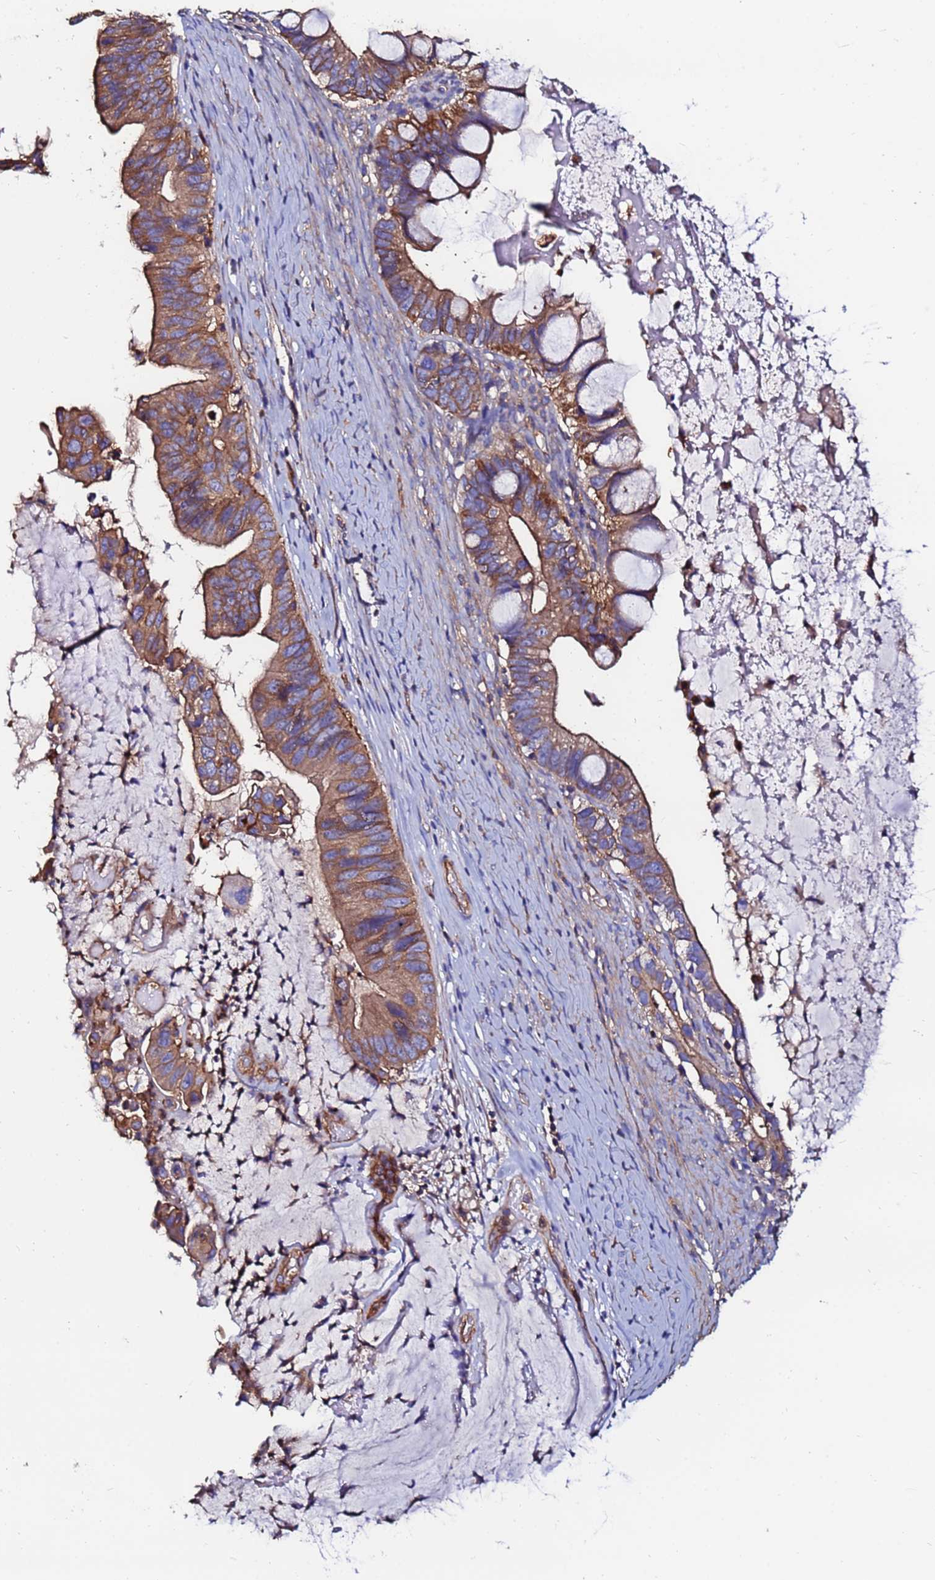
{"staining": {"intensity": "moderate", "quantity": ">75%", "location": "cytoplasmic/membranous"}, "tissue": "ovarian cancer", "cell_type": "Tumor cells", "image_type": "cancer", "snomed": [{"axis": "morphology", "description": "Cystadenocarcinoma, mucinous, NOS"}, {"axis": "topography", "description": "Ovary"}], "caption": "The micrograph demonstrates a brown stain indicating the presence of a protein in the cytoplasmic/membranous of tumor cells in ovarian mucinous cystadenocarcinoma.", "gene": "POTEE", "patient": {"sex": "female", "age": 61}}